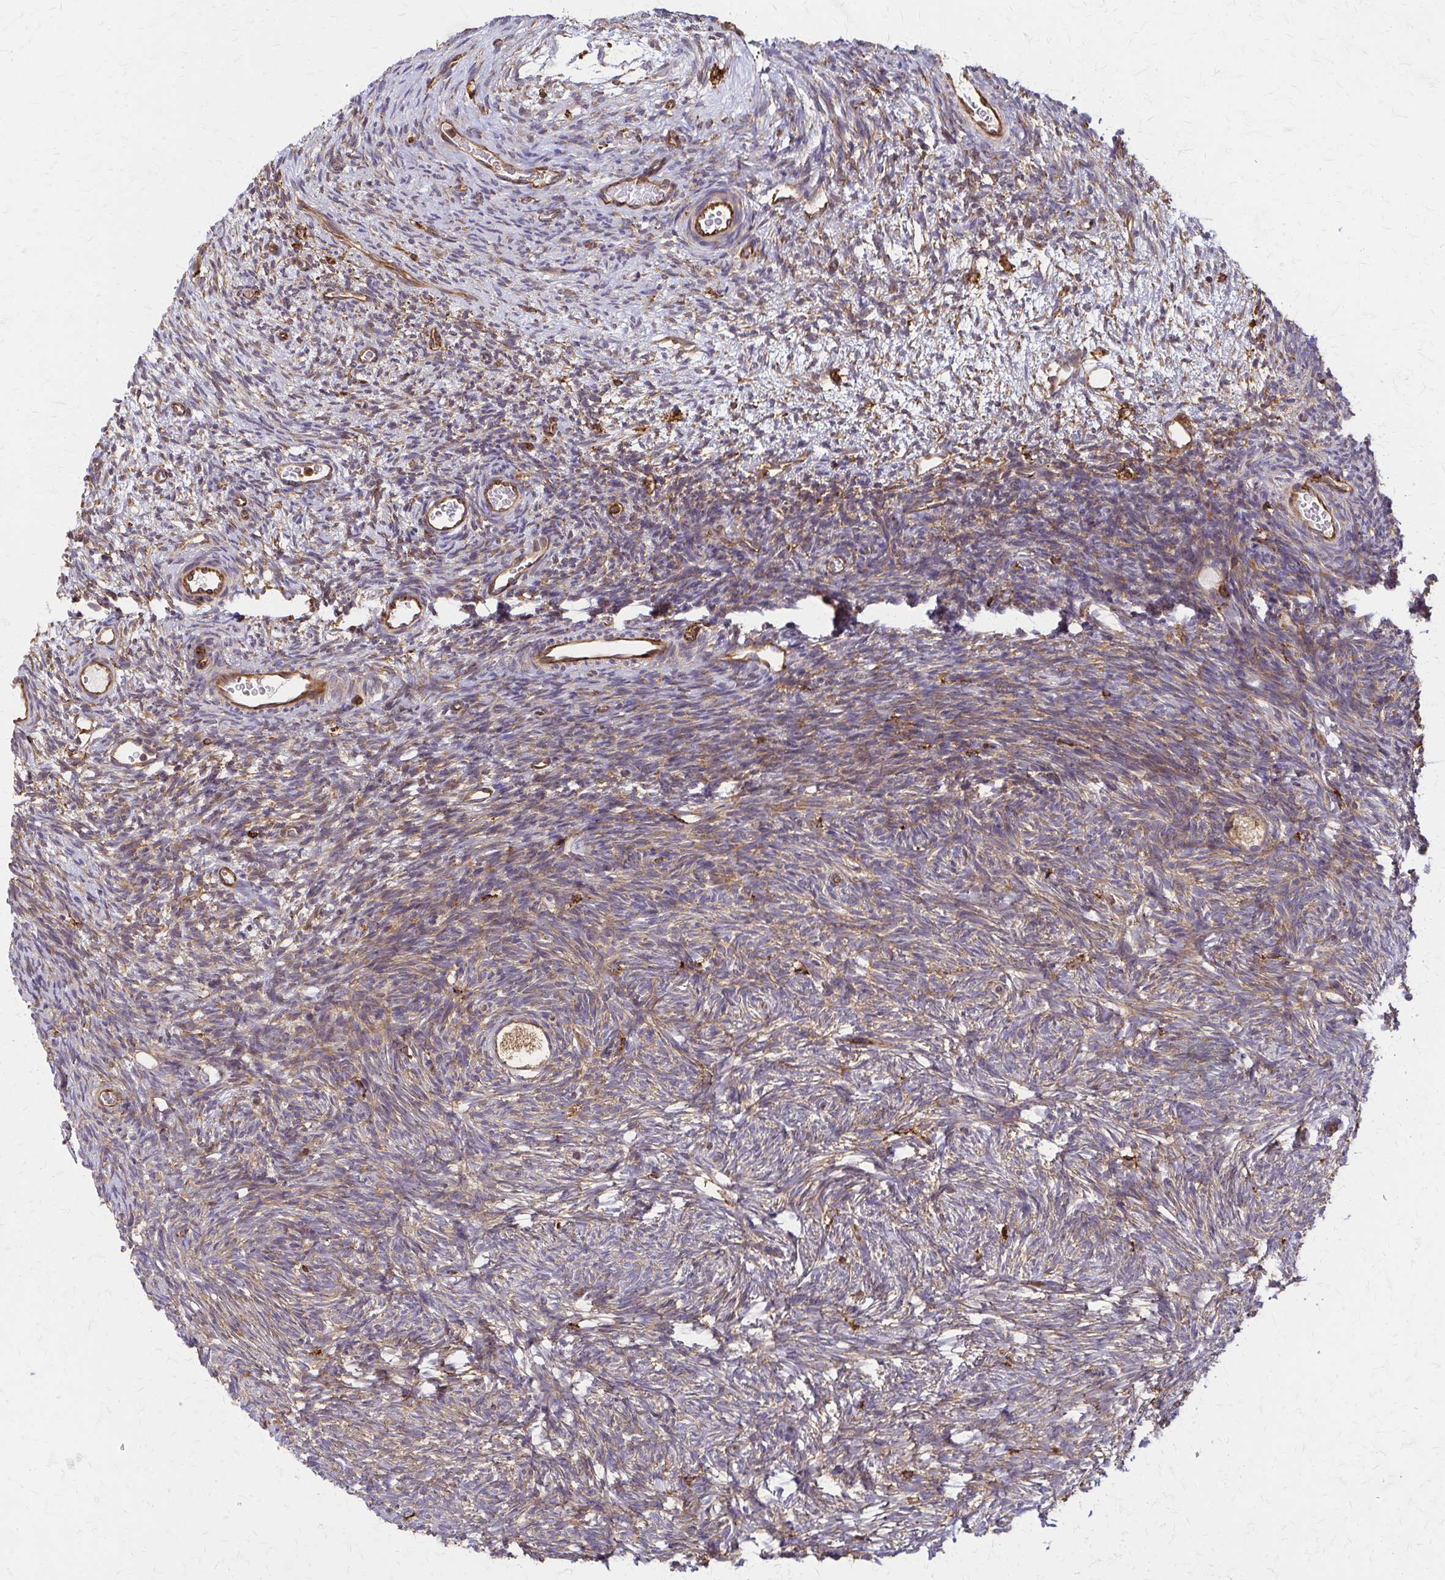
{"staining": {"intensity": "weak", "quantity": ">75%", "location": "cytoplasmic/membranous"}, "tissue": "ovary", "cell_type": "Follicle cells", "image_type": "normal", "snomed": [{"axis": "morphology", "description": "Normal tissue, NOS"}, {"axis": "topography", "description": "Ovary"}], "caption": "This photomicrograph reveals IHC staining of unremarkable human ovary, with low weak cytoplasmic/membranous positivity in about >75% of follicle cells.", "gene": "WASF2", "patient": {"sex": "female", "age": 34}}